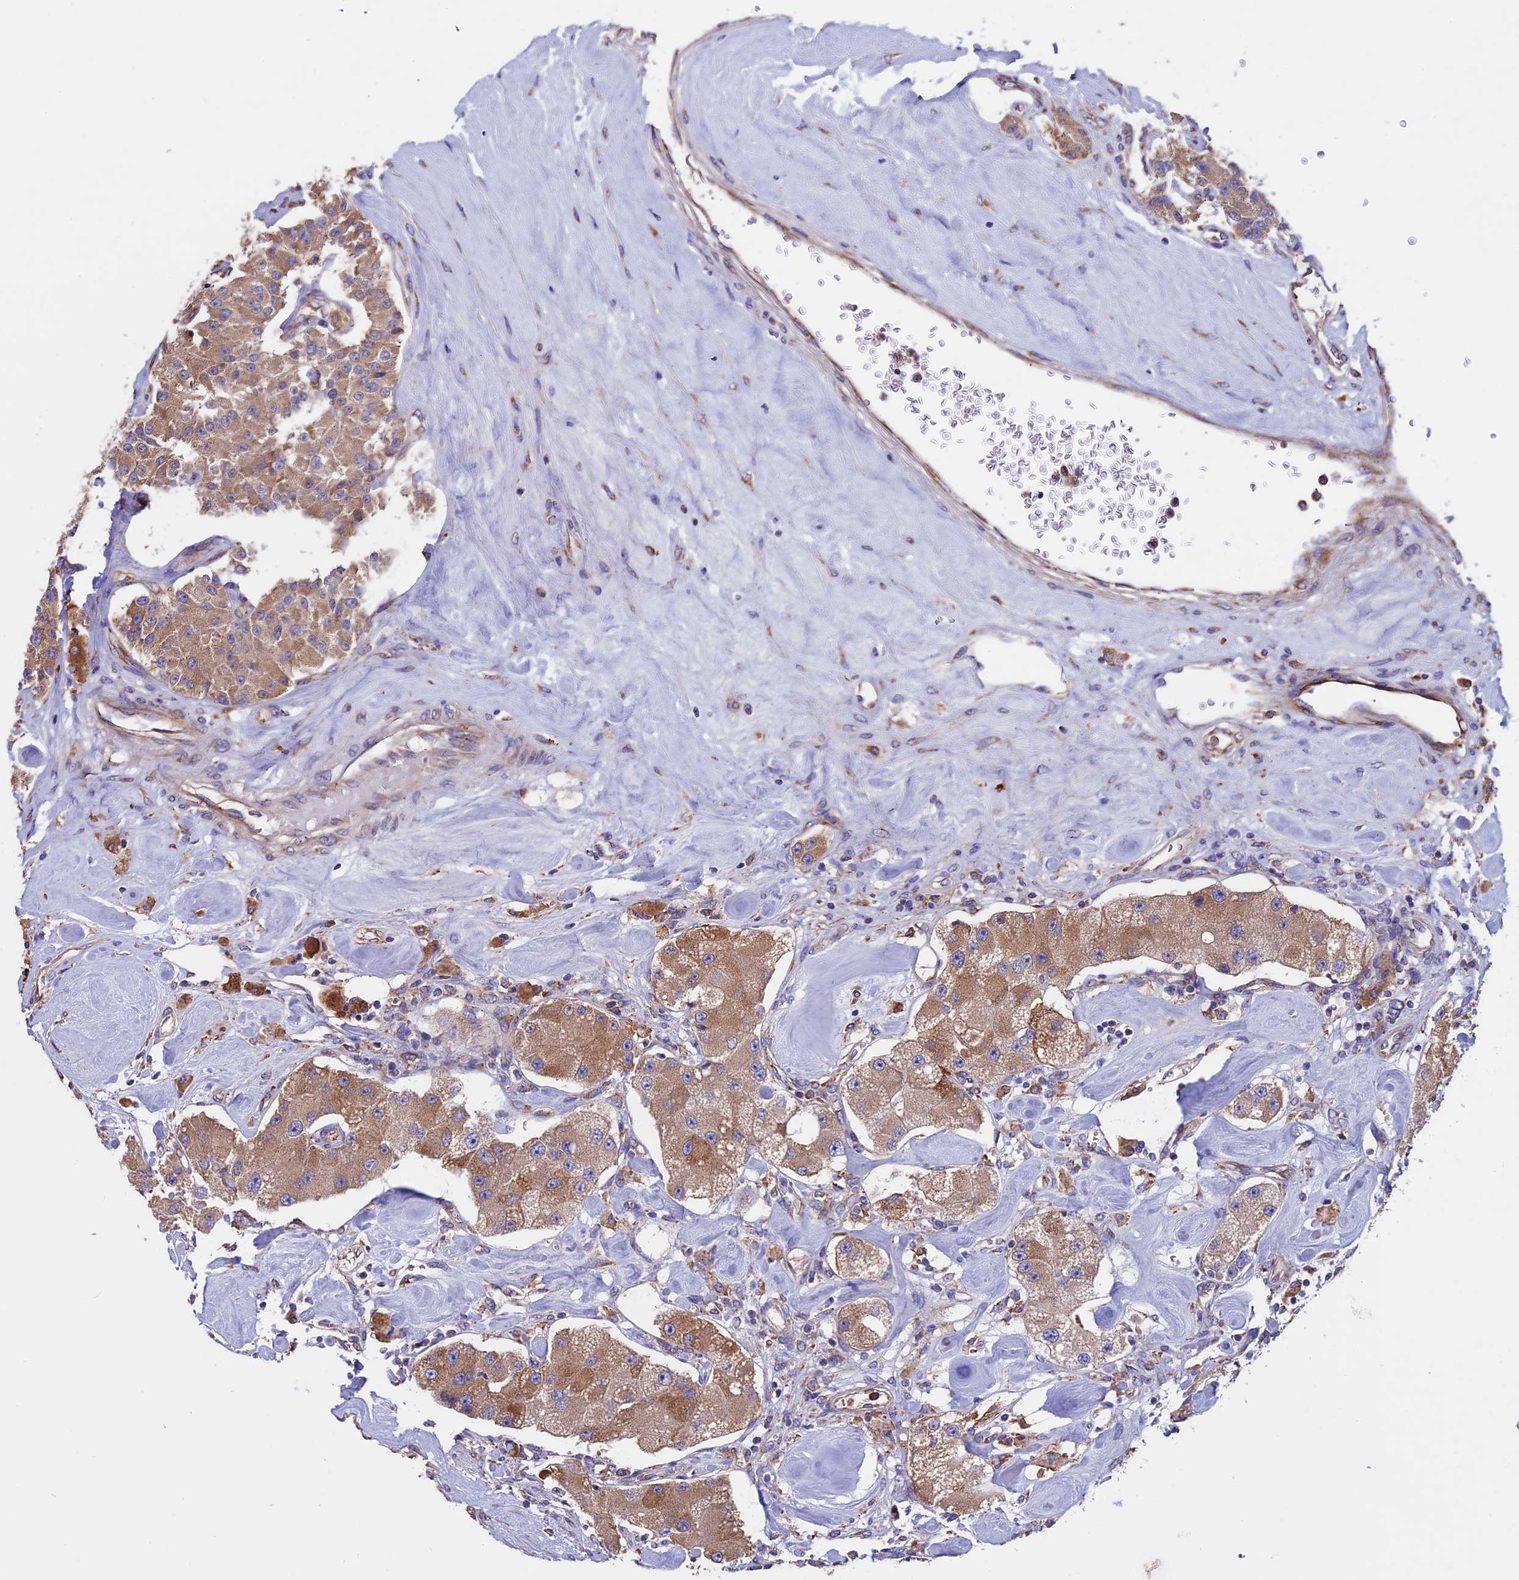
{"staining": {"intensity": "moderate", "quantity": ">75%", "location": "cytoplasmic/membranous"}, "tissue": "carcinoid", "cell_type": "Tumor cells", "image_type": "cancer", "snomed": [{"axis": "morphology", "description": "Carcinoid, malignant, NOS"}, {"axis": "topography", "description": "Pancreas"}], "caption": "Human carcinoid stained with a brown dye shows moderate cytoplasmic/membranous positive positivity in about >75% of tumor cells.", "gene": "BTBD3", "patient": {"sex": "male", "age": 41}}